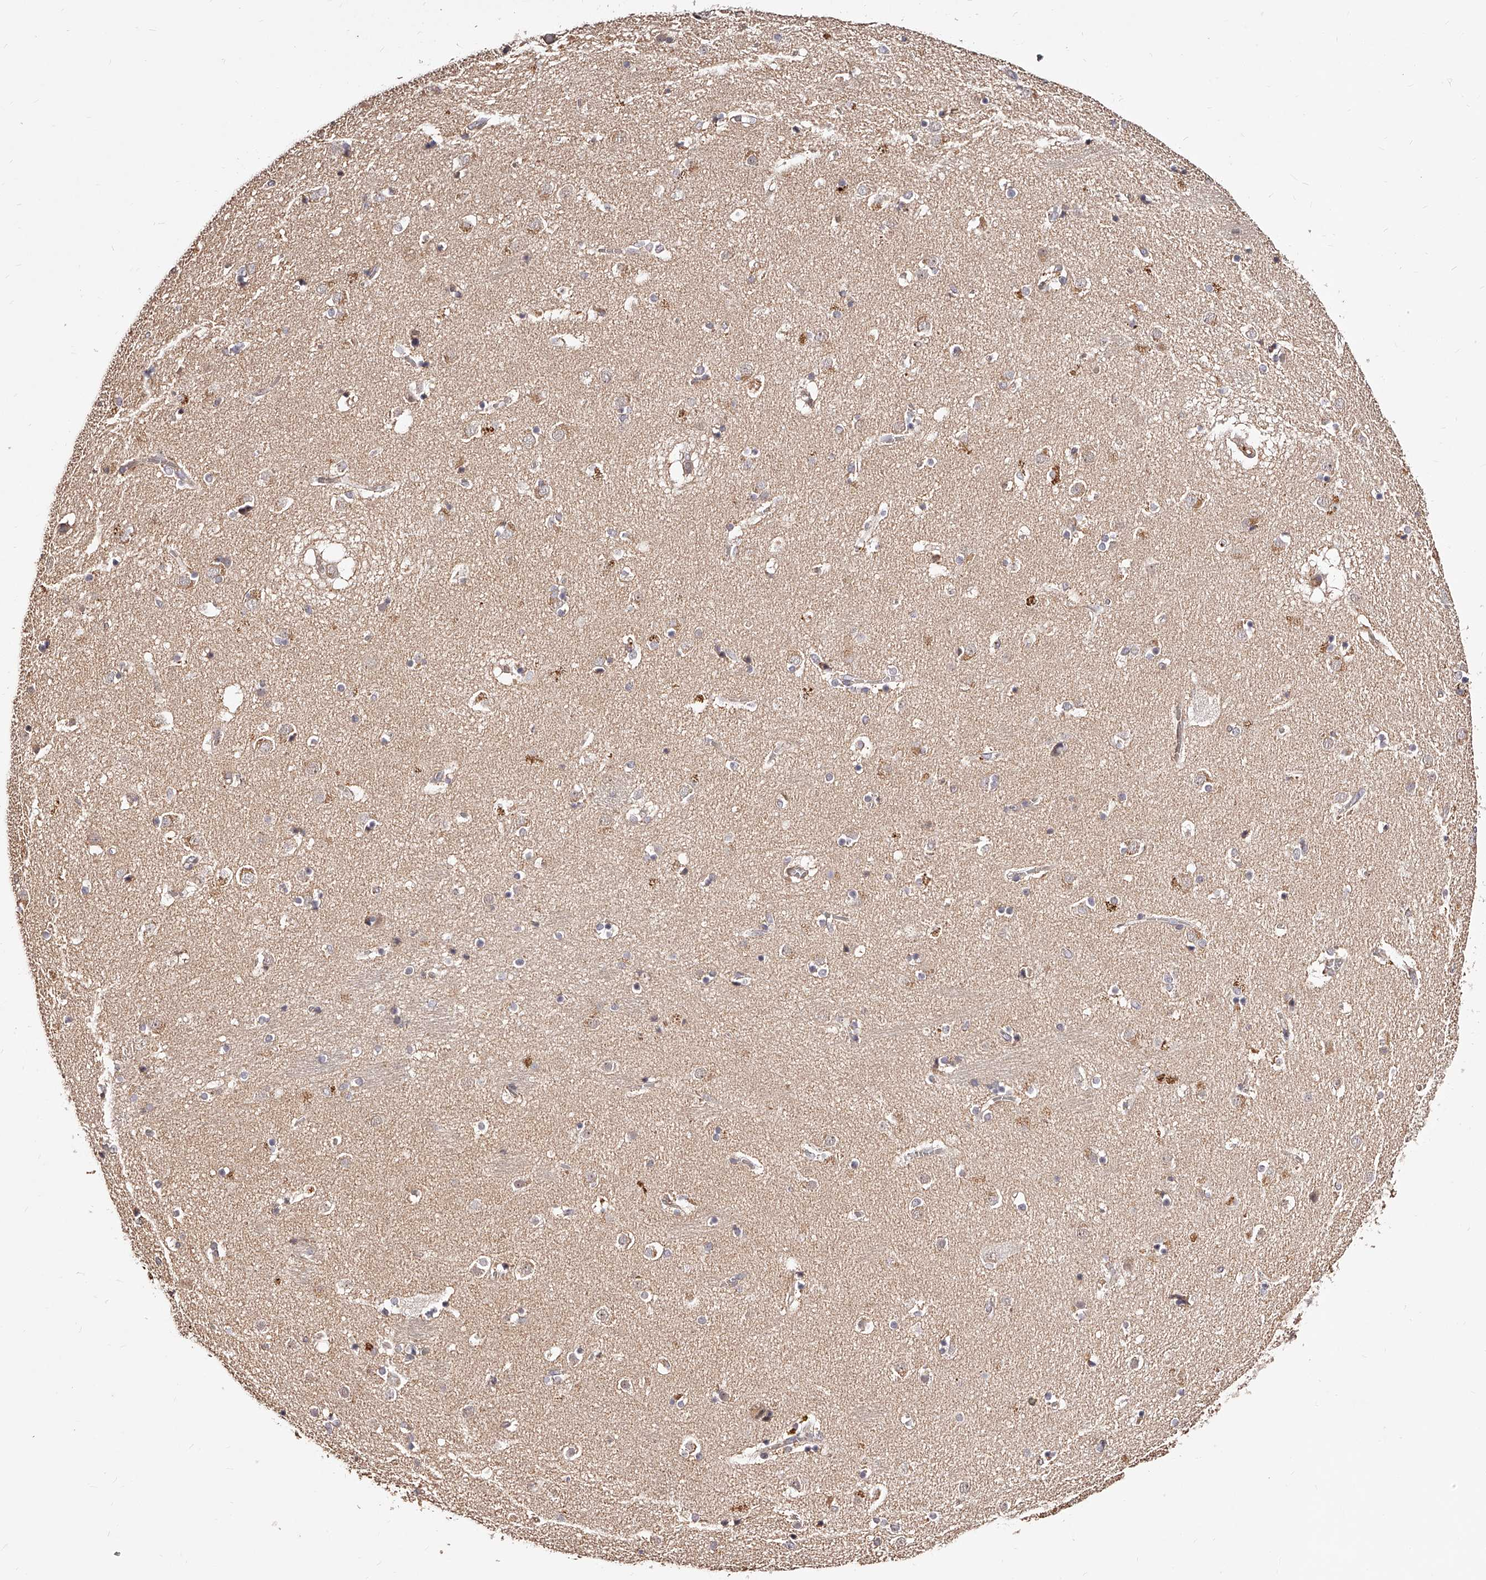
{"staining": {"intensity": "moderate", "quantity": "<25%", "location": "cytoplasmic/membranous"}, "tissue": "caudate", "cell_type": "Glial cells", "image_type": "normal", "snomed": [{"axis": "morphology", "description": "Normal tissue, NOS"}, {"axis": "topography", "description": "Lateral ventricle wall"}], "caption": "Brown immunohistochemical staining in normal caudate reveals moderate cytoplasmic/membranous positivity in about <25% of glial cells. (DAB = brown stain, brightfield microscopy at high magnification).", "gene": "ZNF502", "patient": {"sex": "male", "age": 70}}